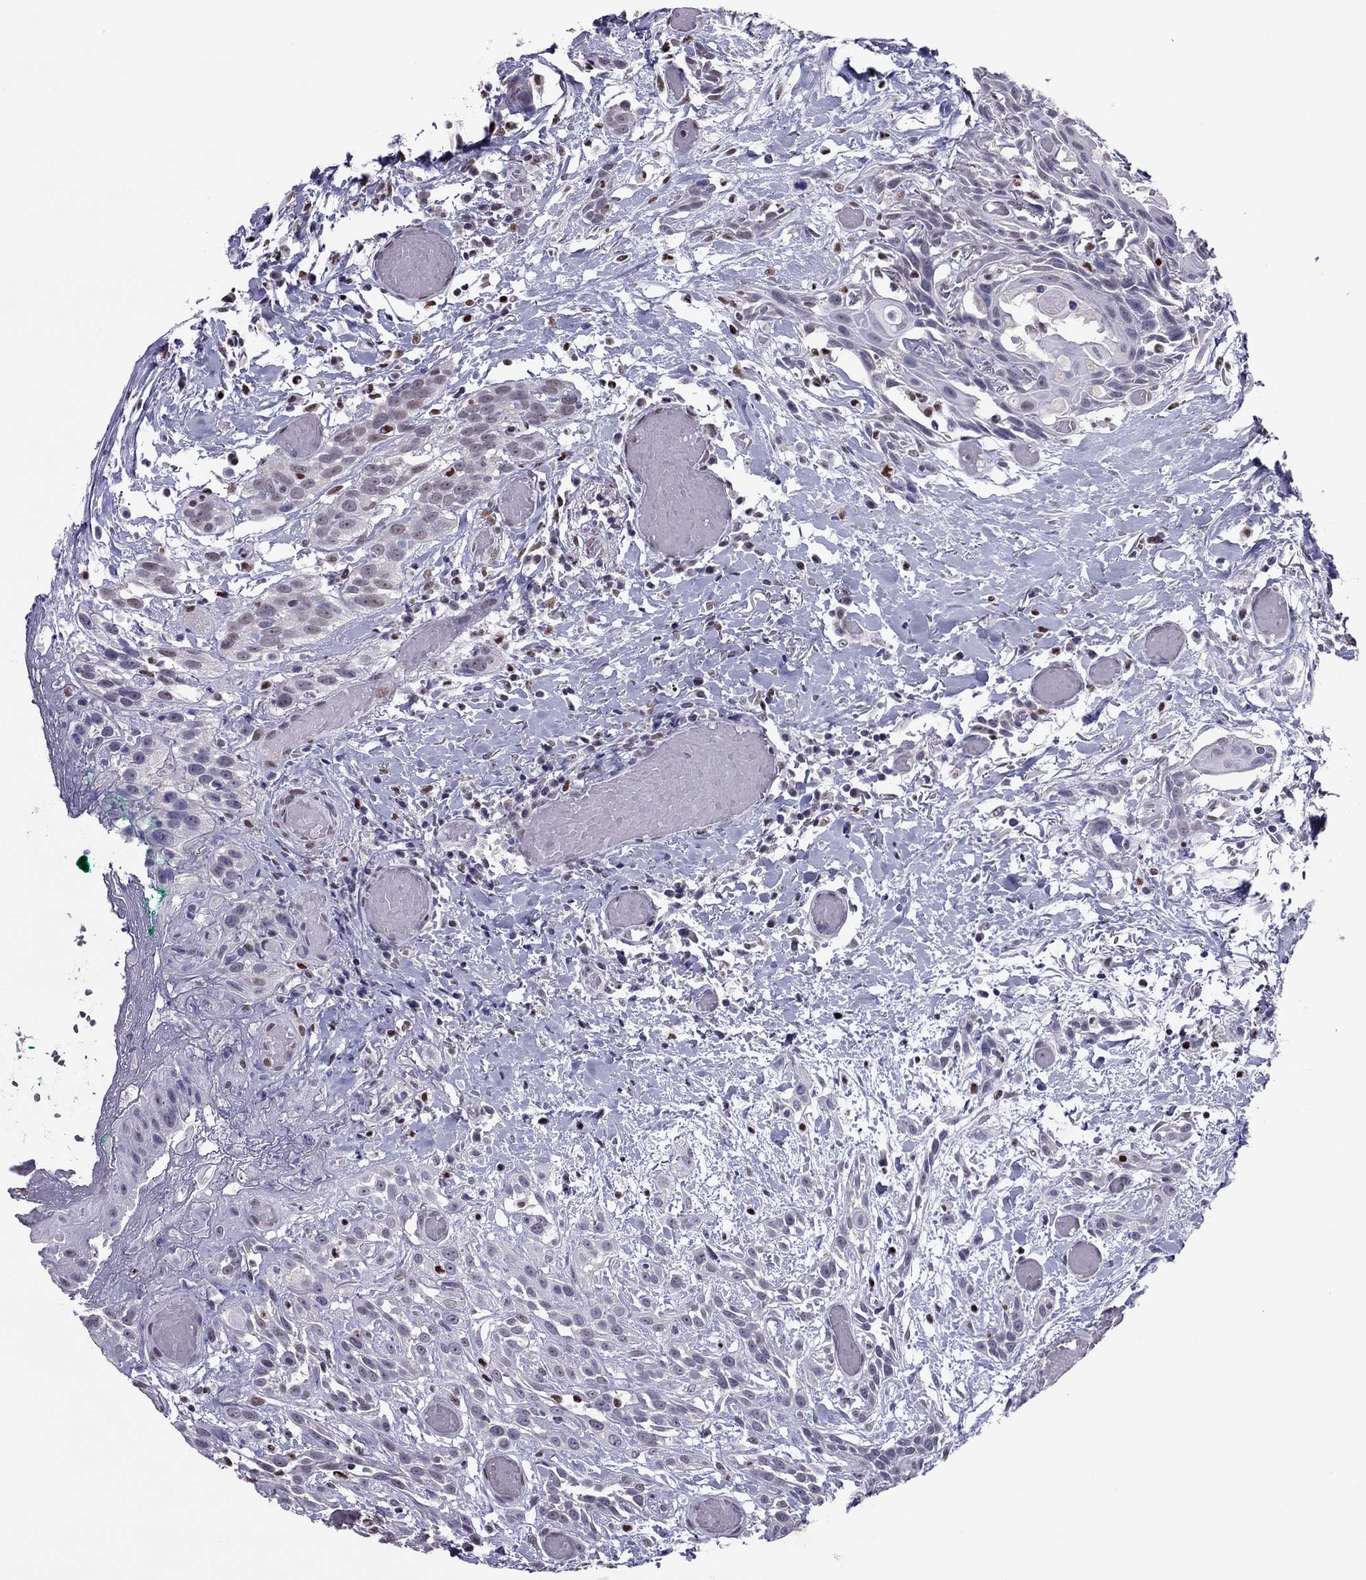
{"staining": {"intensity": "negative", "quantity": "none", "location": "none"}, "tissue": "head and neck cancer", "cell_type": "Tumor cells", "image_type": "cancer", "snomed": [{"axis": "morphology", "description": "Normal tissue, NOS"}, {"axis": "morphology", "description": "Squamous cell carcinoma, NOS"}, {"axis": "topography", "description": "Oral tissue"}, {"axis": "topography", "description": "Salivary gland"}, {"axis": "topography", "description": "Head-Neck"}], "caption": "DAB (3,3'-diaminobenzidine) immunohistochemical staining of human head and neck cancer (squamous cell carcinoma) shows no significant staining in tumor cells. Nuclei are stained in blue.", "gene": "SPINT3", "patient": {"sex": "female", "age": 62}}